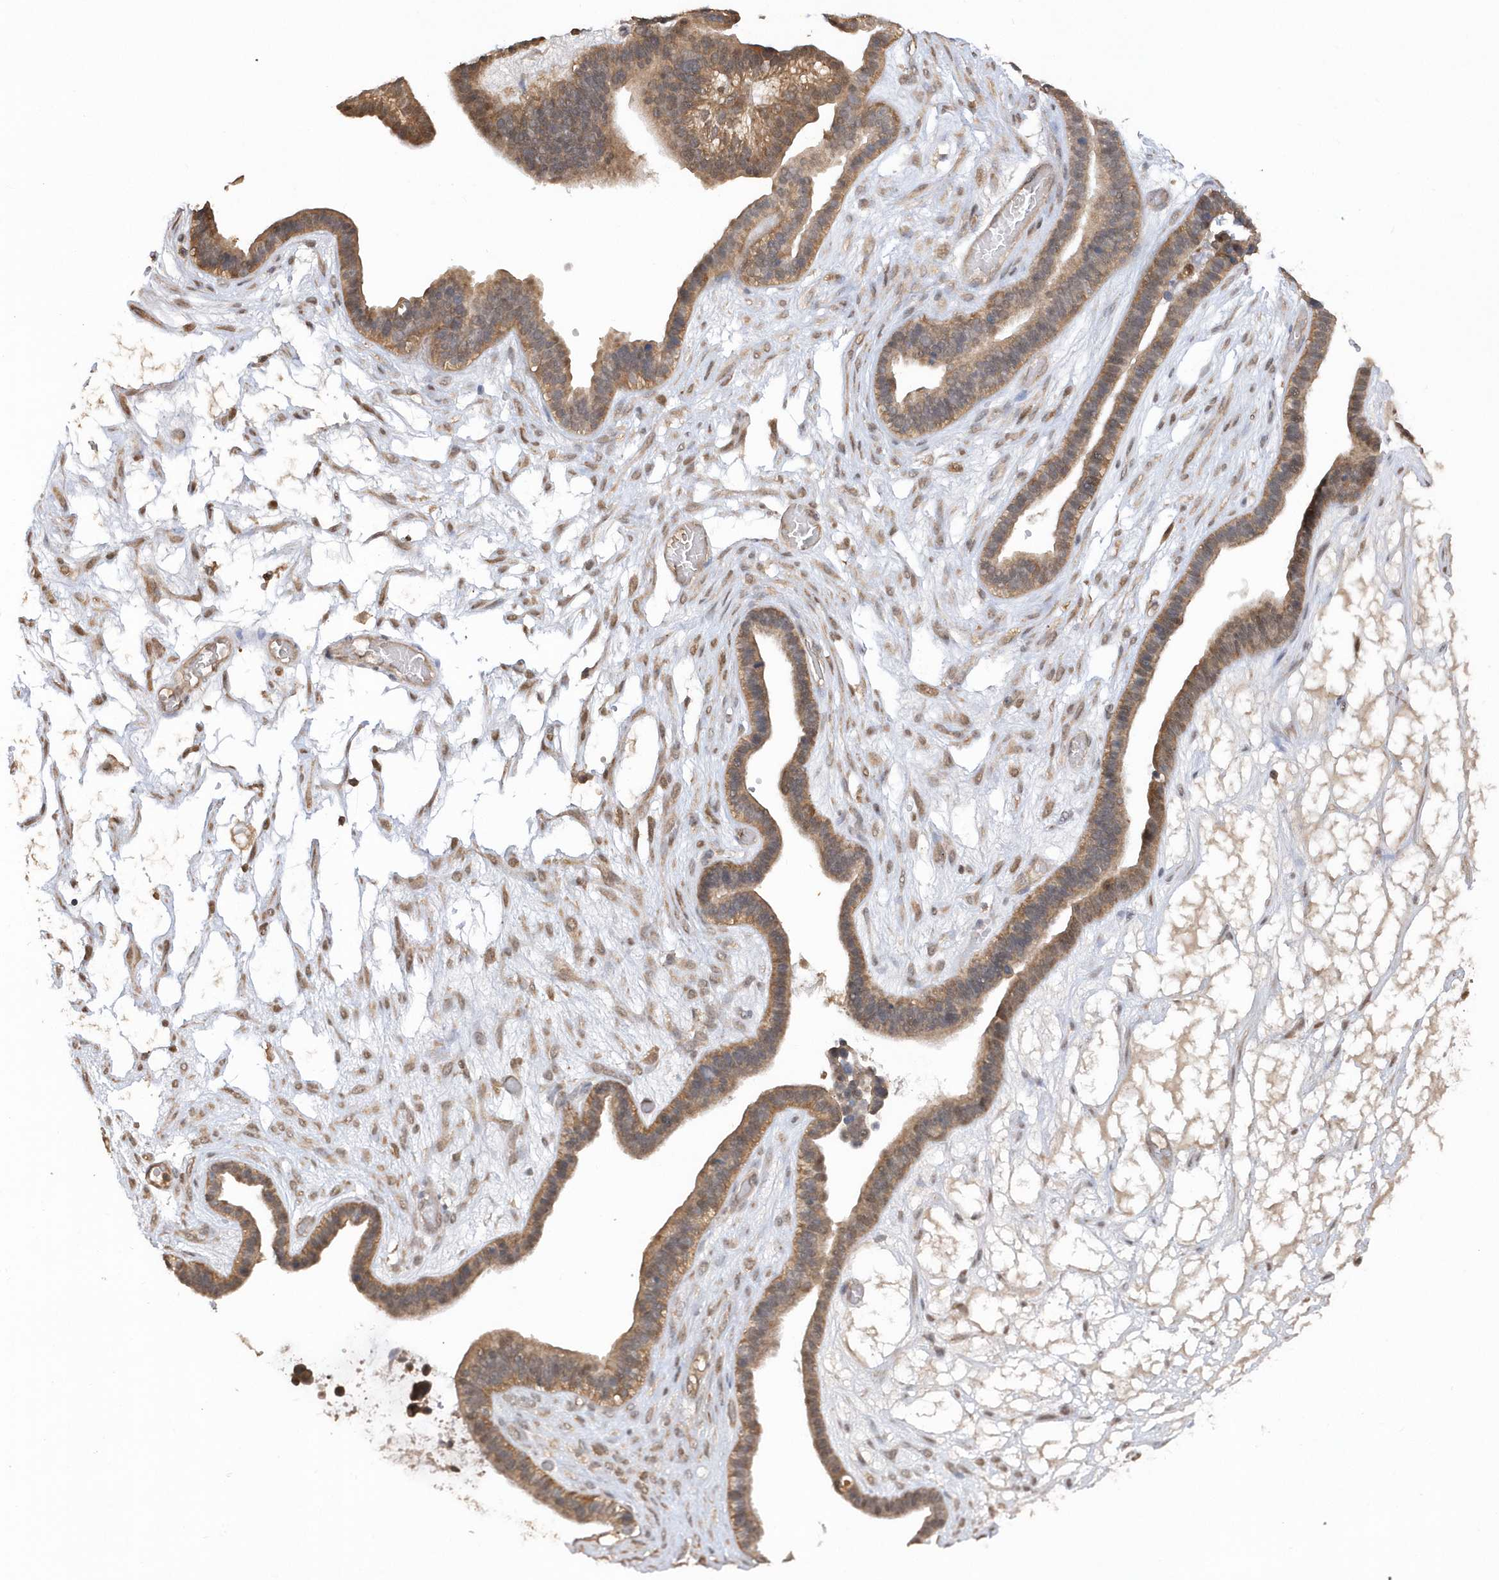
{"staining": {"intensity": "moderate", "quantity": ">75%", "location": "cytoplasmic/membranous"}, "tissue": "ovarian cancer", "cell_type": "Tumor cells", "image_type": "cancer", "snomed": [{"axis": "morphology", "description": "Cystadenocarcinoma, serous, NOS"}, {"axis": "topography", "description": "Ovary"}], "caption": "DAB immunohistochemical staining of serous cystadenocarcinoma (ovarian) demonstrates moderate cytoplasmic/membranous protein staining in approximately >75% of tumor cells. Ihc stains the protein in brown and the nuclei are stained blue.", "gene": "RPE", "patient": {"sex": "female", "age": 56}}